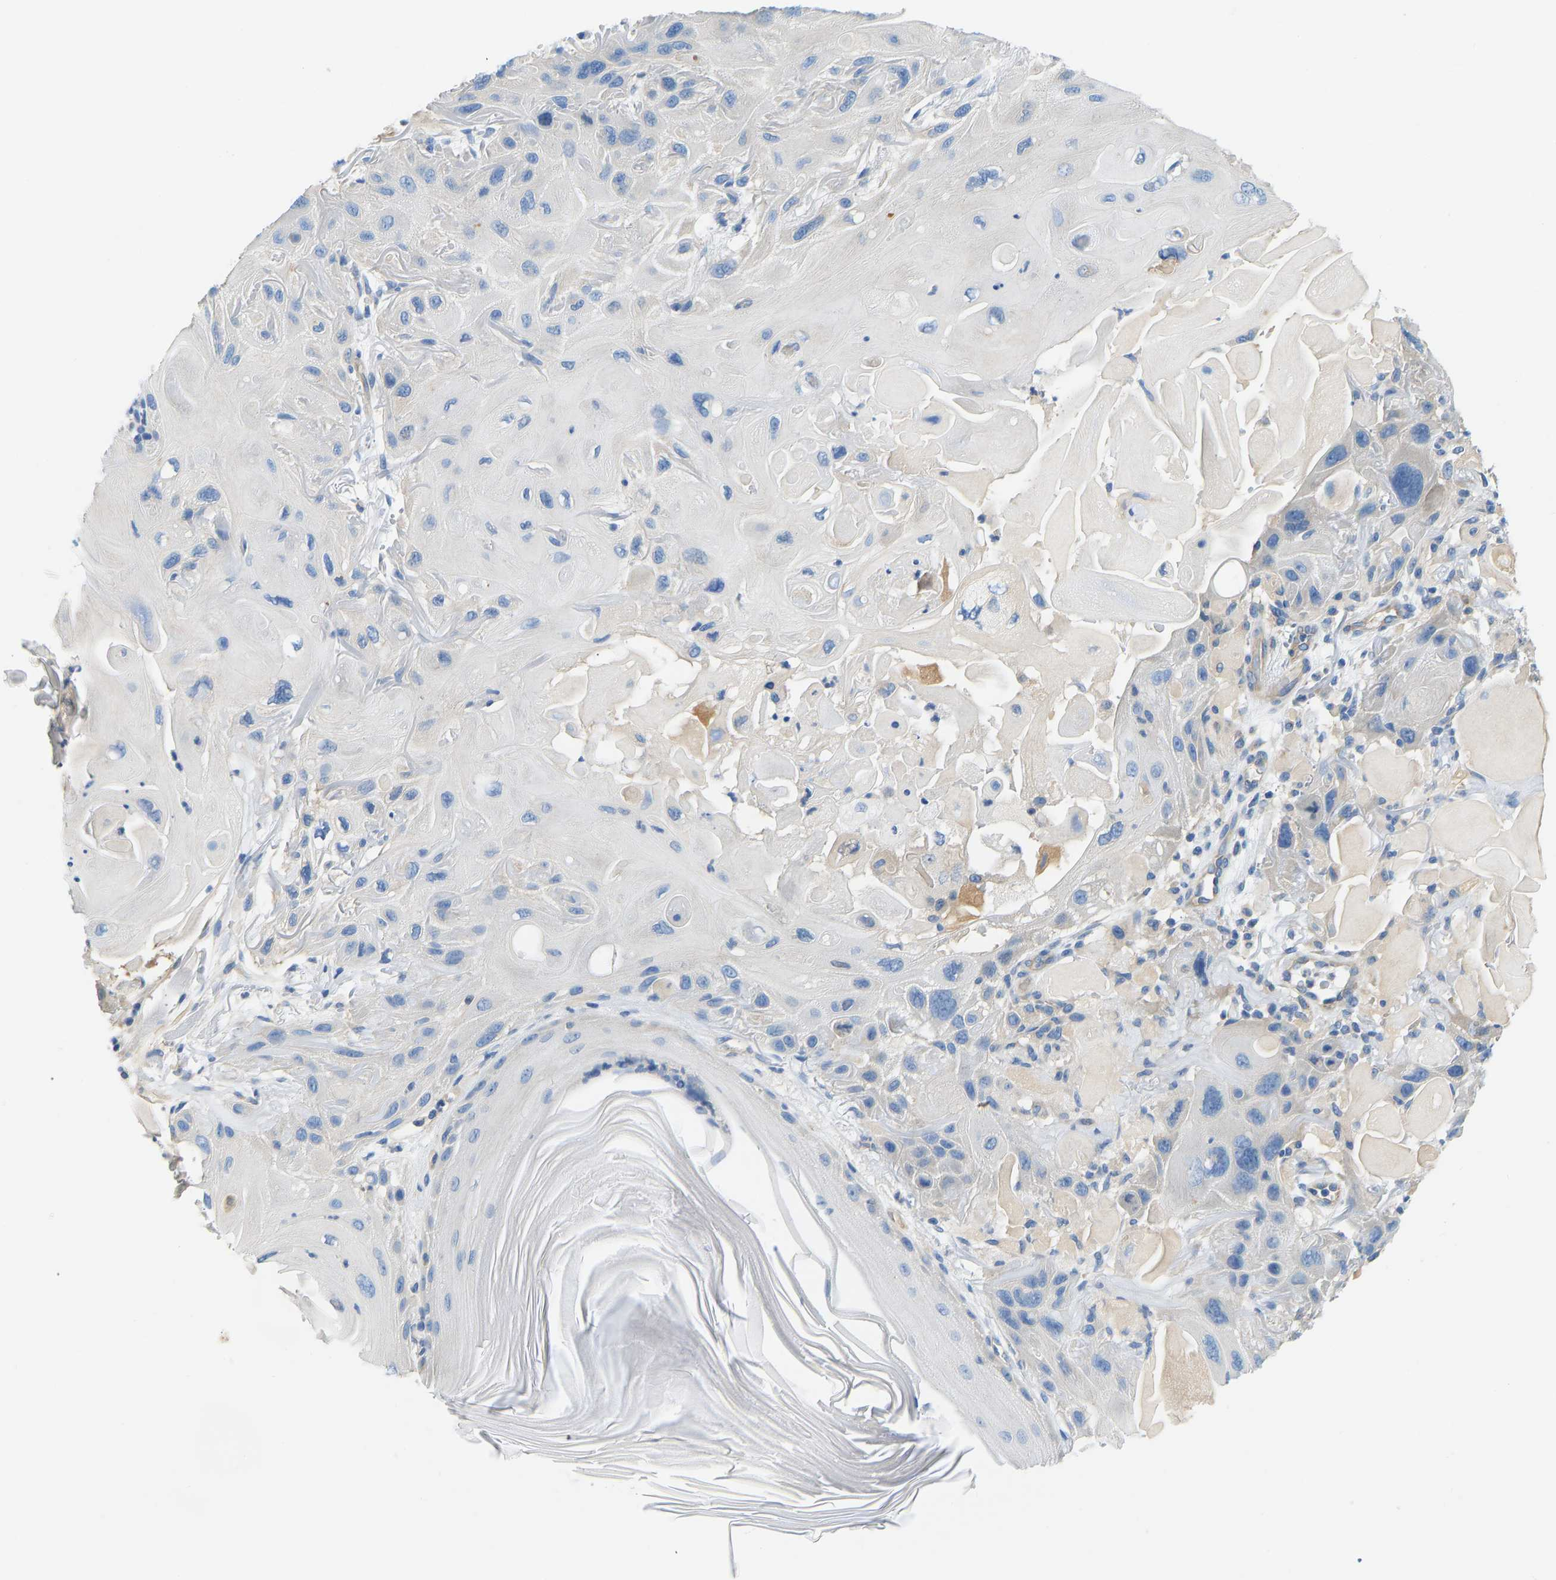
{"staining": {"intensity": "negative", "quantity": "none", "location": "none"}, "tissue": "skin cancer", "cell_type": "Tumor cells", "image_type": "cancer", "snomed": [{"axis": "morphology", "description": "Squamous cell carcinoma, NOS"}, {"axis": "topography", "description": "Skin"}], "caption": "The IHC image has no significant staining in tumor cells of skin cancer (squamous cell carcinoma) tissue.", "gene": "CHAD", "patient": {"sex": "female", "age": 77}}